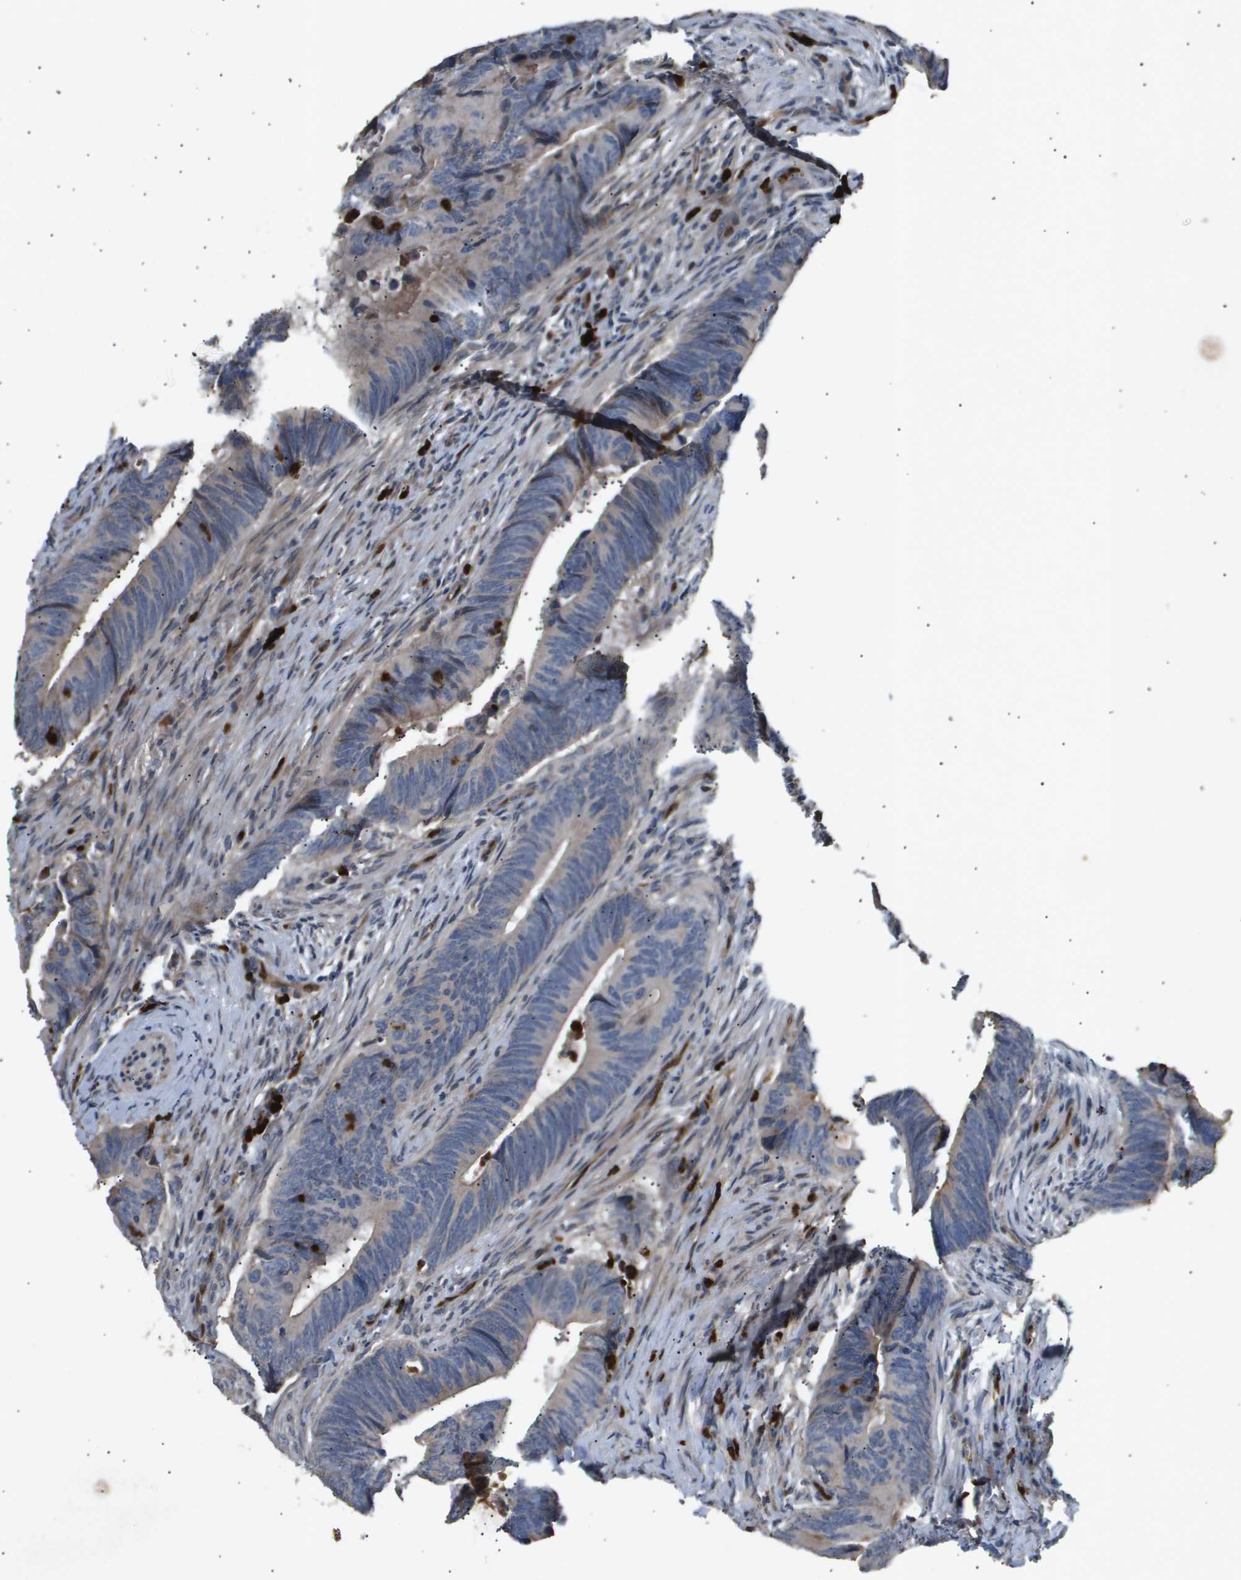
{"staining": {"intensity": "negative", "quantity": "none", "location": "none"}, "tissue": "colorectal cancer", "cell_type": "Tumor cells", "image_type": "cancer", "snomed": [{"axis": "morphology", "description": "Normal tissue, NOS"}, {"axis": "morphology", "description": "Adenocarcinoma, NOS"}, {"axis": "topography", "description": "Colon"}], "caption": "Adenocarcinoma (colorectal) was stained to show a protein in brown. There is no significant expression in tumor cells.", "gene": "ERG", "patient": {"sex": "male", "age": 56}}